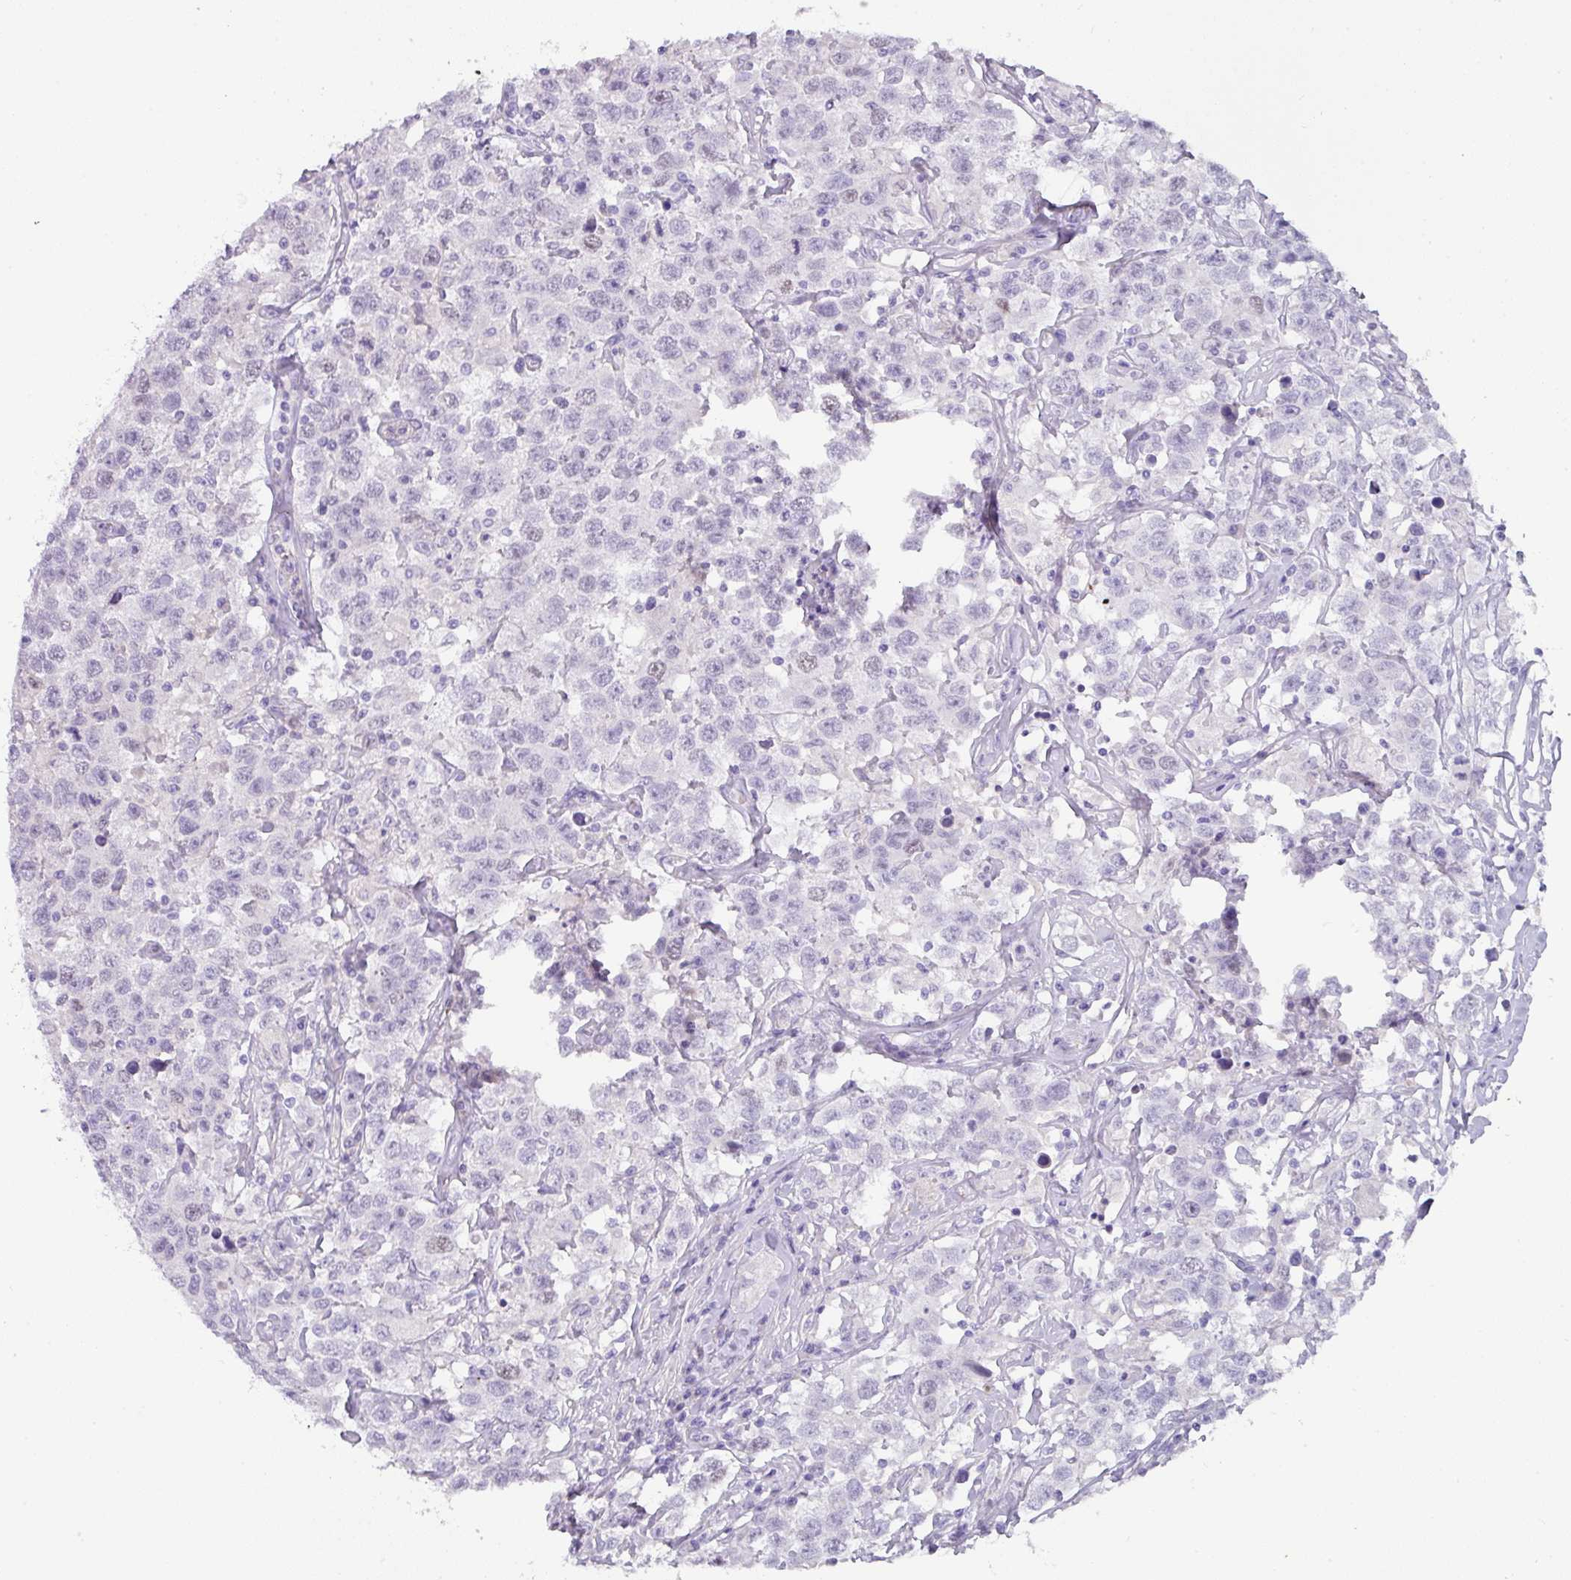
{"staining": {"intensity": "negative", "quantity": "none", "location": "none"}, "tissue": "testis cancer", "cell_type": "Tumor cells", "image_type": "cancer", "snomed": [{"axis": "morphology", "description": "Seminoma, NOS"}, {"axis": "topography", "description": "Testis"}], "caption": "Immunohistochemical staining of human seminoma (testis) displays no significant positivity in tumor cells.", "gene": "OR52N1", "patient": {"sex": "male", "age": 41}}